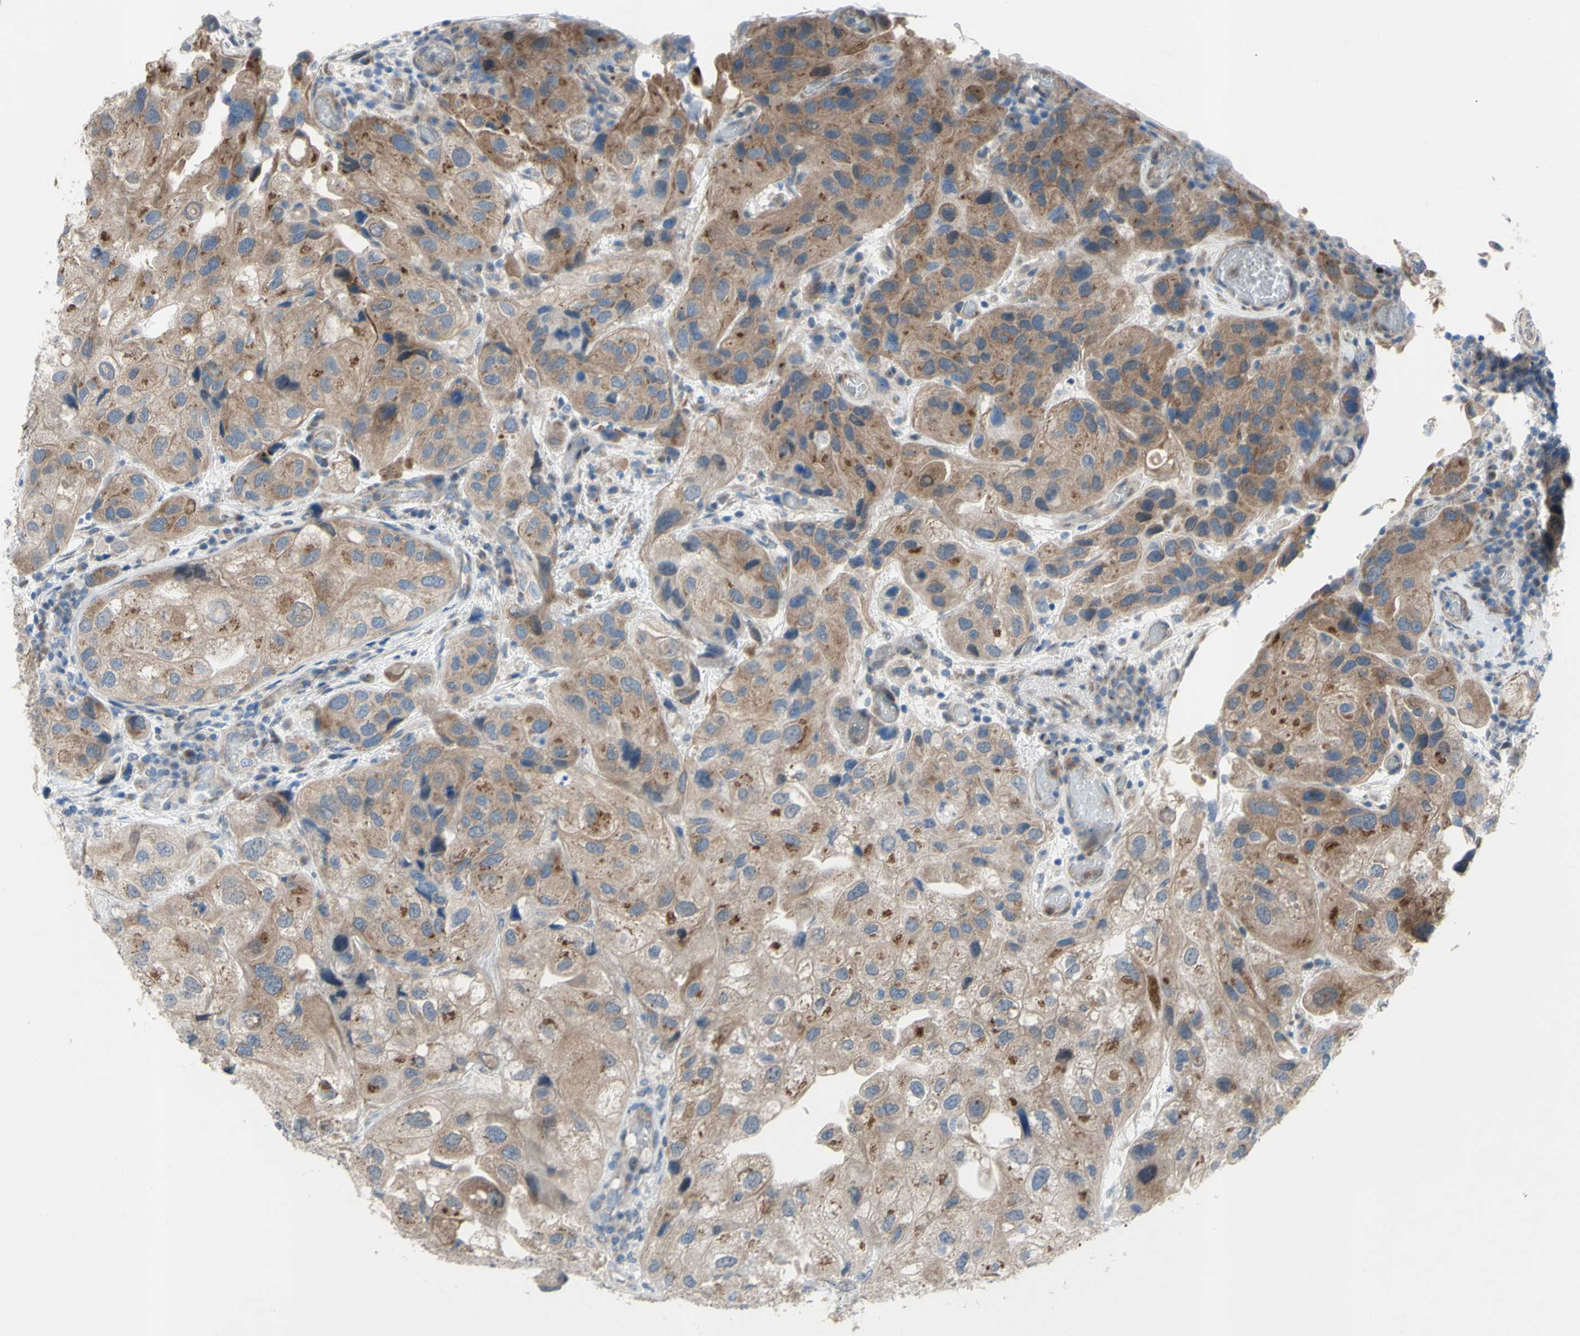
{"staining": {"intensity": "moderate", "quantity": ">75%", "location": "cytoplasmic/membranous"}, "tissue": "urothelial cancer", "cell_type": "Tumor cells", "image_type": "cancer", "snomed": [{"axis": "morphology", "description": "Urothelial carcinoma, High grade"}, {"axis": "topography", "description": "Urinary bladder"}], "caption": "Approximately >75% of tumor cells in urothelial cancer exhibit moderate cytoplasmic/membranous protein expression as visualized by brown immunohistochemical staining.", "gene": "GRAMD2B", "patient": {"sex": "female", "age": 64}}